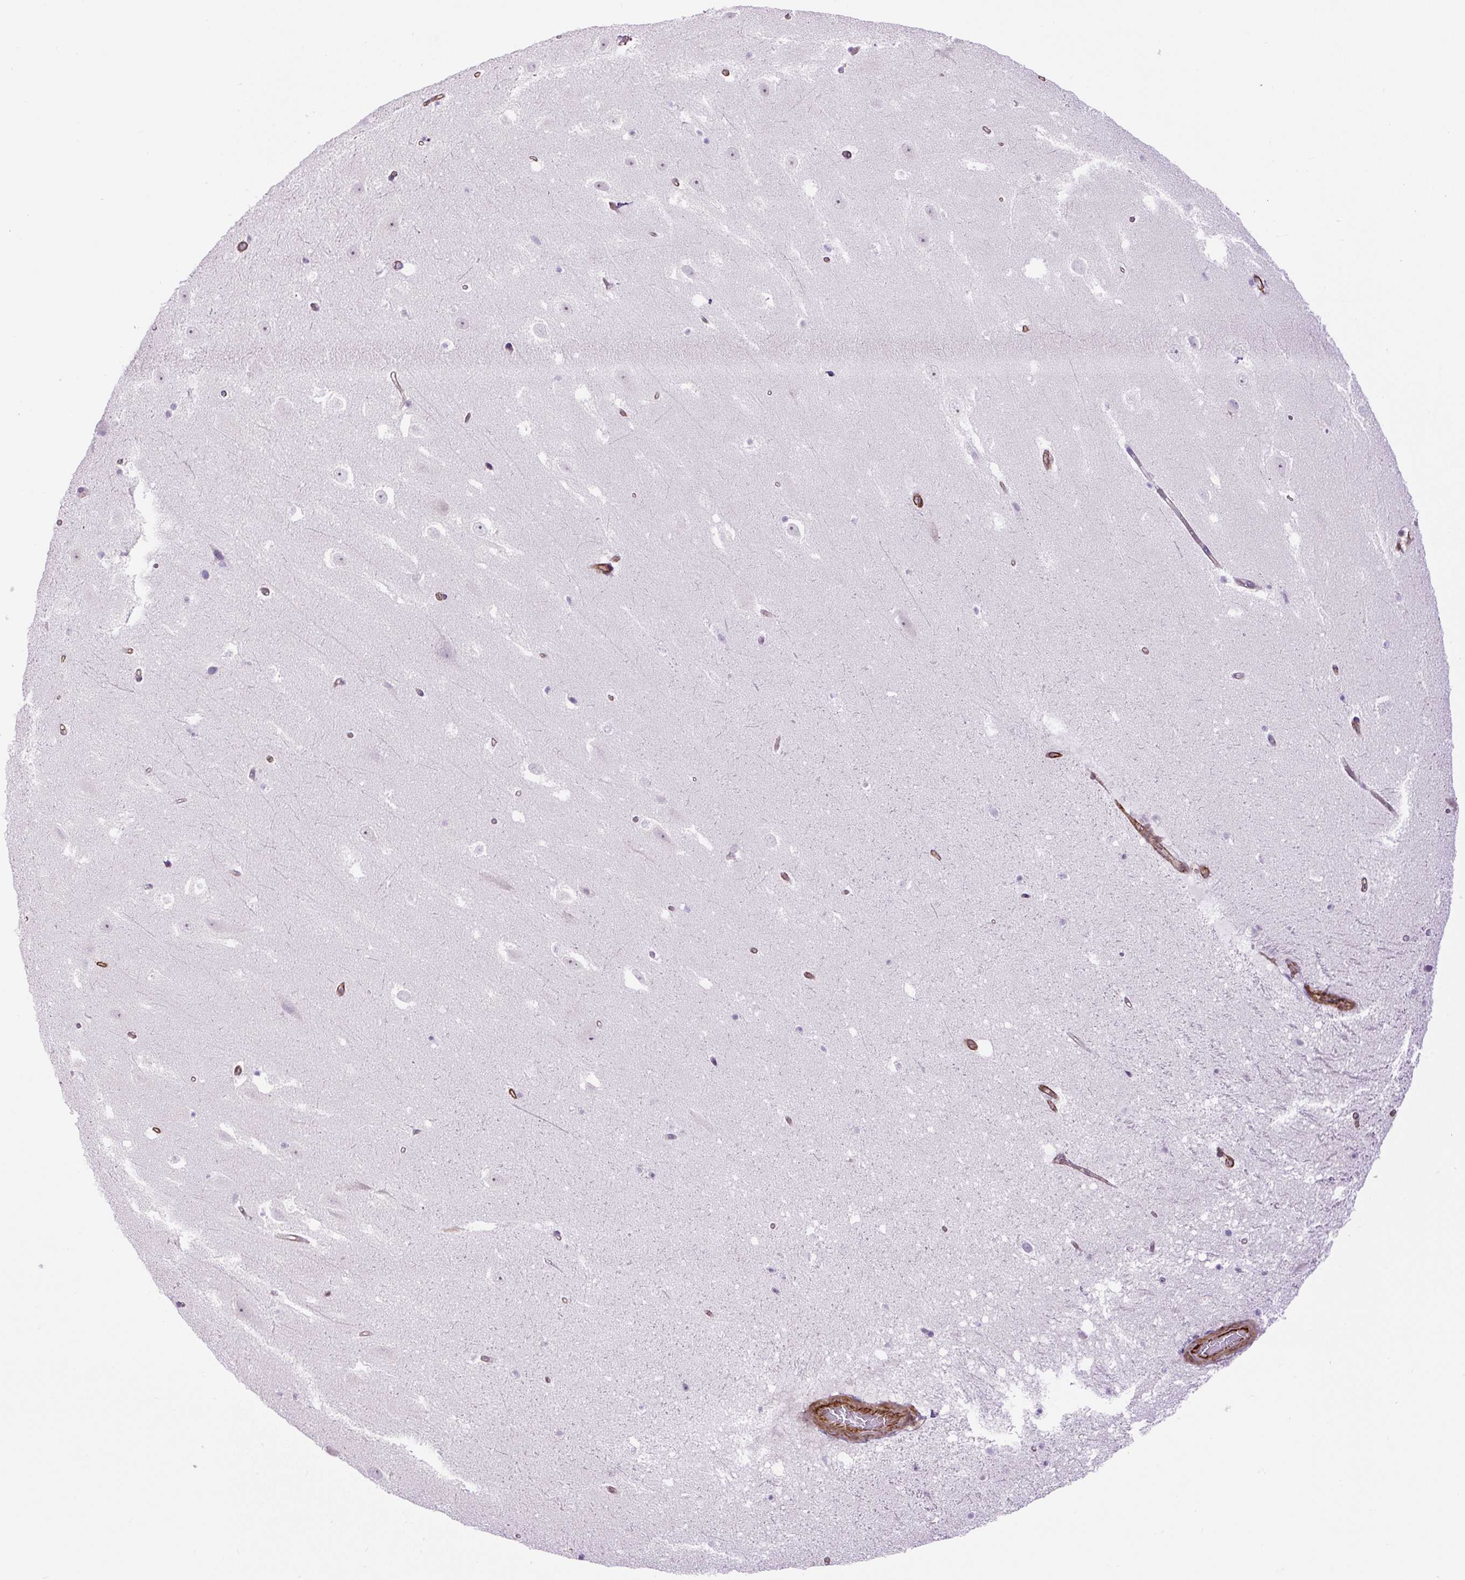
{"staining": {"intensity": "negative", "quantity": "none", "location": "none"}, "tissue": "hippocampus", "cell_type": "Glial cells", "image_type": "normal", "snomed": [{"axis": "morphology", "description": "Normal tissue, NOS"}, {"axis": "topography", "description": "Hippocampus"}], "caption": "IHC photomicrograph of unremarkable hippocampus: hippocampus stained with DAB (3,3'-diaminobenzidine) exhibits no significant protein staining in glial cells. (DAB immunohistochemistry with hematoxylin counter stain).", "gene": "B3GALT5", "patient": {"sex": "male", "age": 37}}